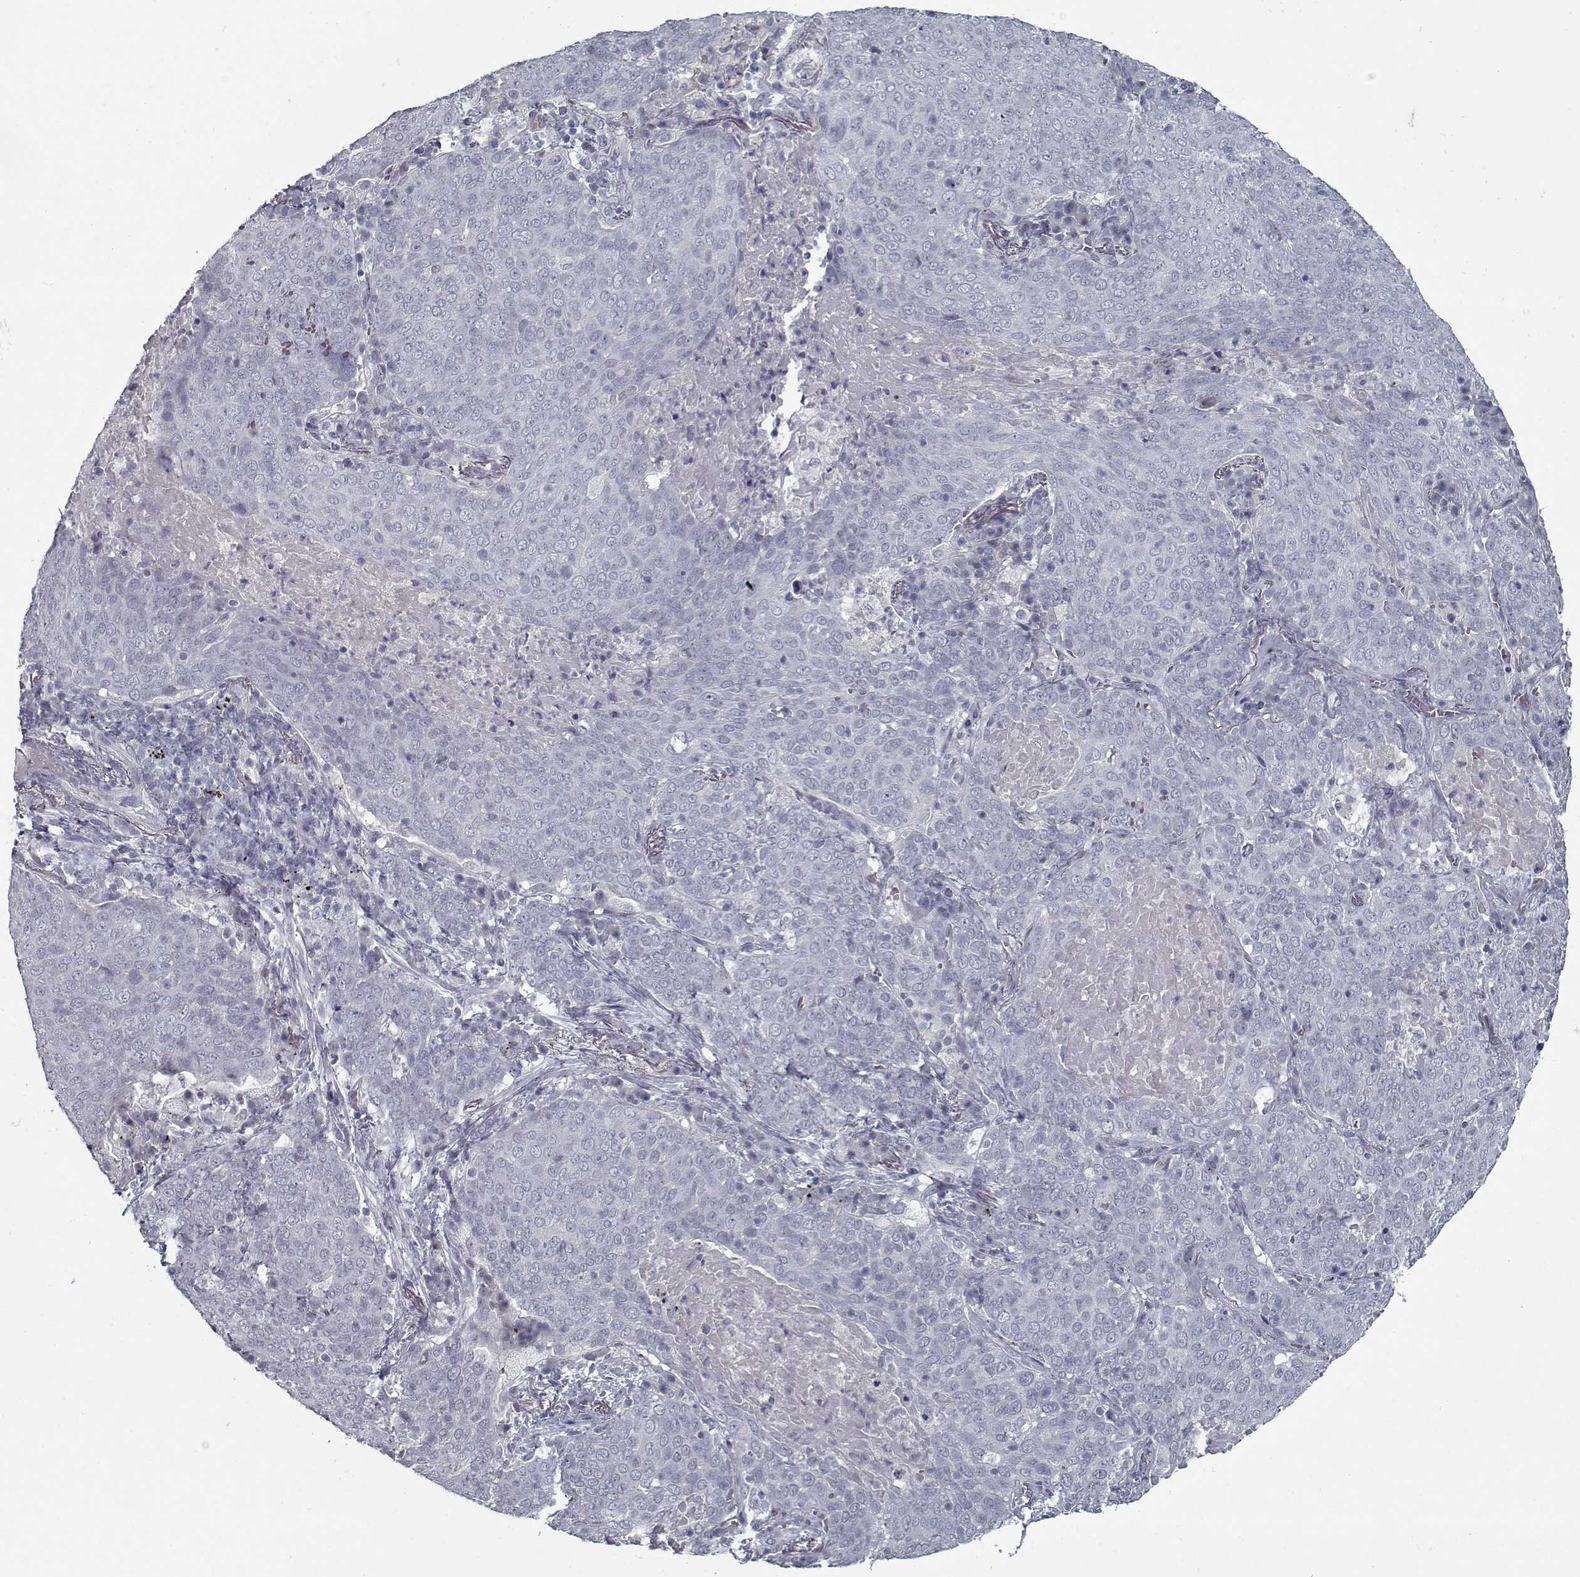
{"staining": {"intensity": "negative", "quantity": "none", "location": "none"}, "tissue": "lung cancer", "cell_type": "Tumor cells", "image_type": "cancer", "snomed": [{"axis": "morphology", "description": "Squamous cell carcinoma, NOS"}, {"axis": "topography", "description": "Lung"}], "caption": "Immunohistochemistry (IHC) photomicrograph of human lung cancer stained for a protein (brown), which displays no positivity in tumor cells.", "gene": "GAD2", "patient": {"sex": "male", "age": 82}}